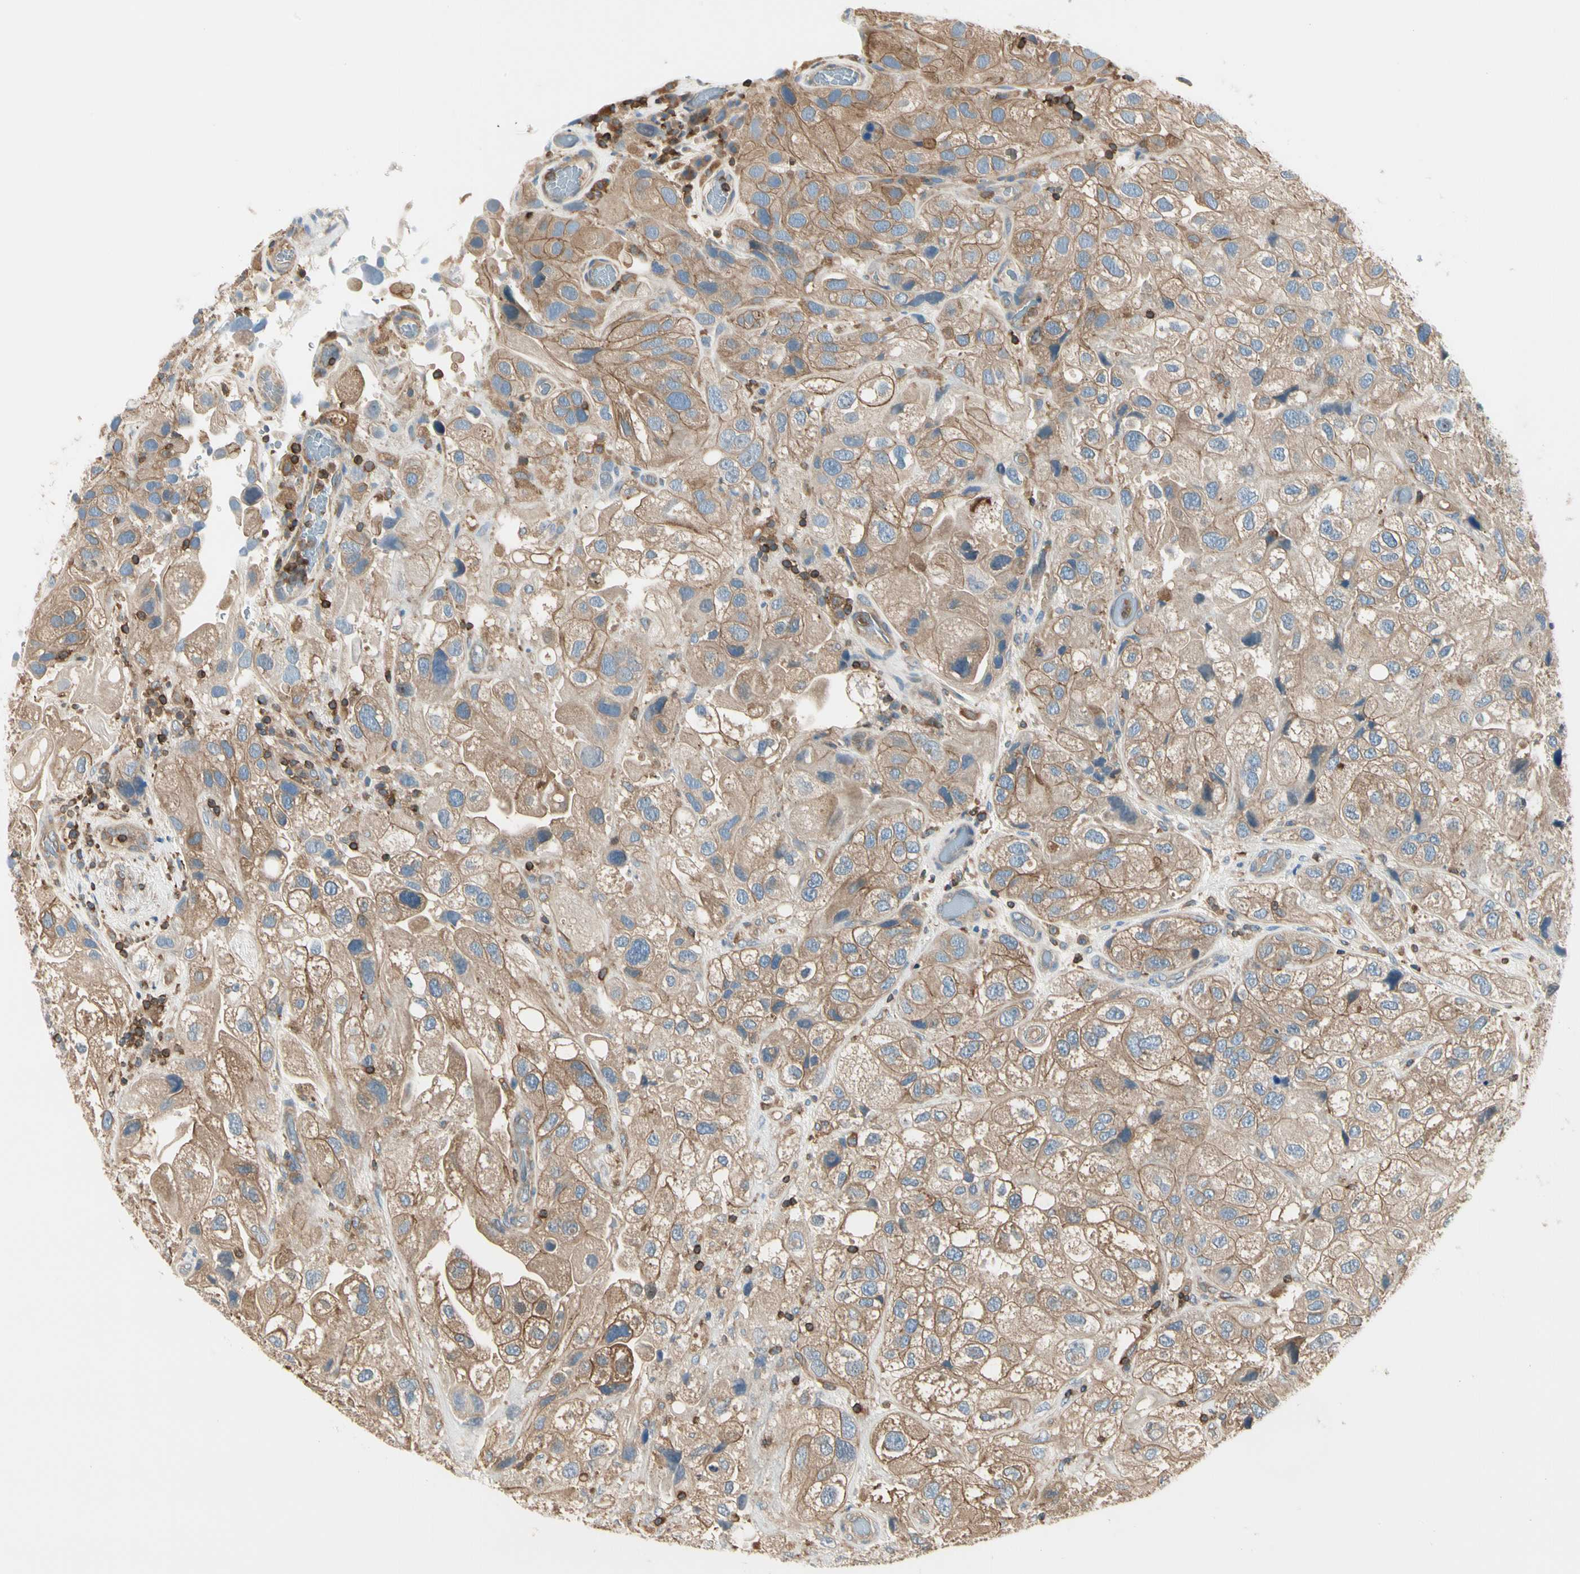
{"staining": {"intensity": "weak", "quantity": ">75%", "location": "cytoplasmic/membranous"}, "tissue": "urothelial cancer", "cell_type": "Tumor cells", "image_type": "cancer", "snomed": [{"axis": "morphology", "description": "Urothelial carcinoma, High grade"}, {"axis": "topography", "description": "Urinary bladder"}], "caption": "High-grade urothelial carcinoma stained for a protein displays weak cytoplasmic/membranous positivity in tumor cells. (DAB IHC with brightfield microscopy, high magnification).", "gene": "CAPZA2", "patient": {"sex": "female", "age": 64}}